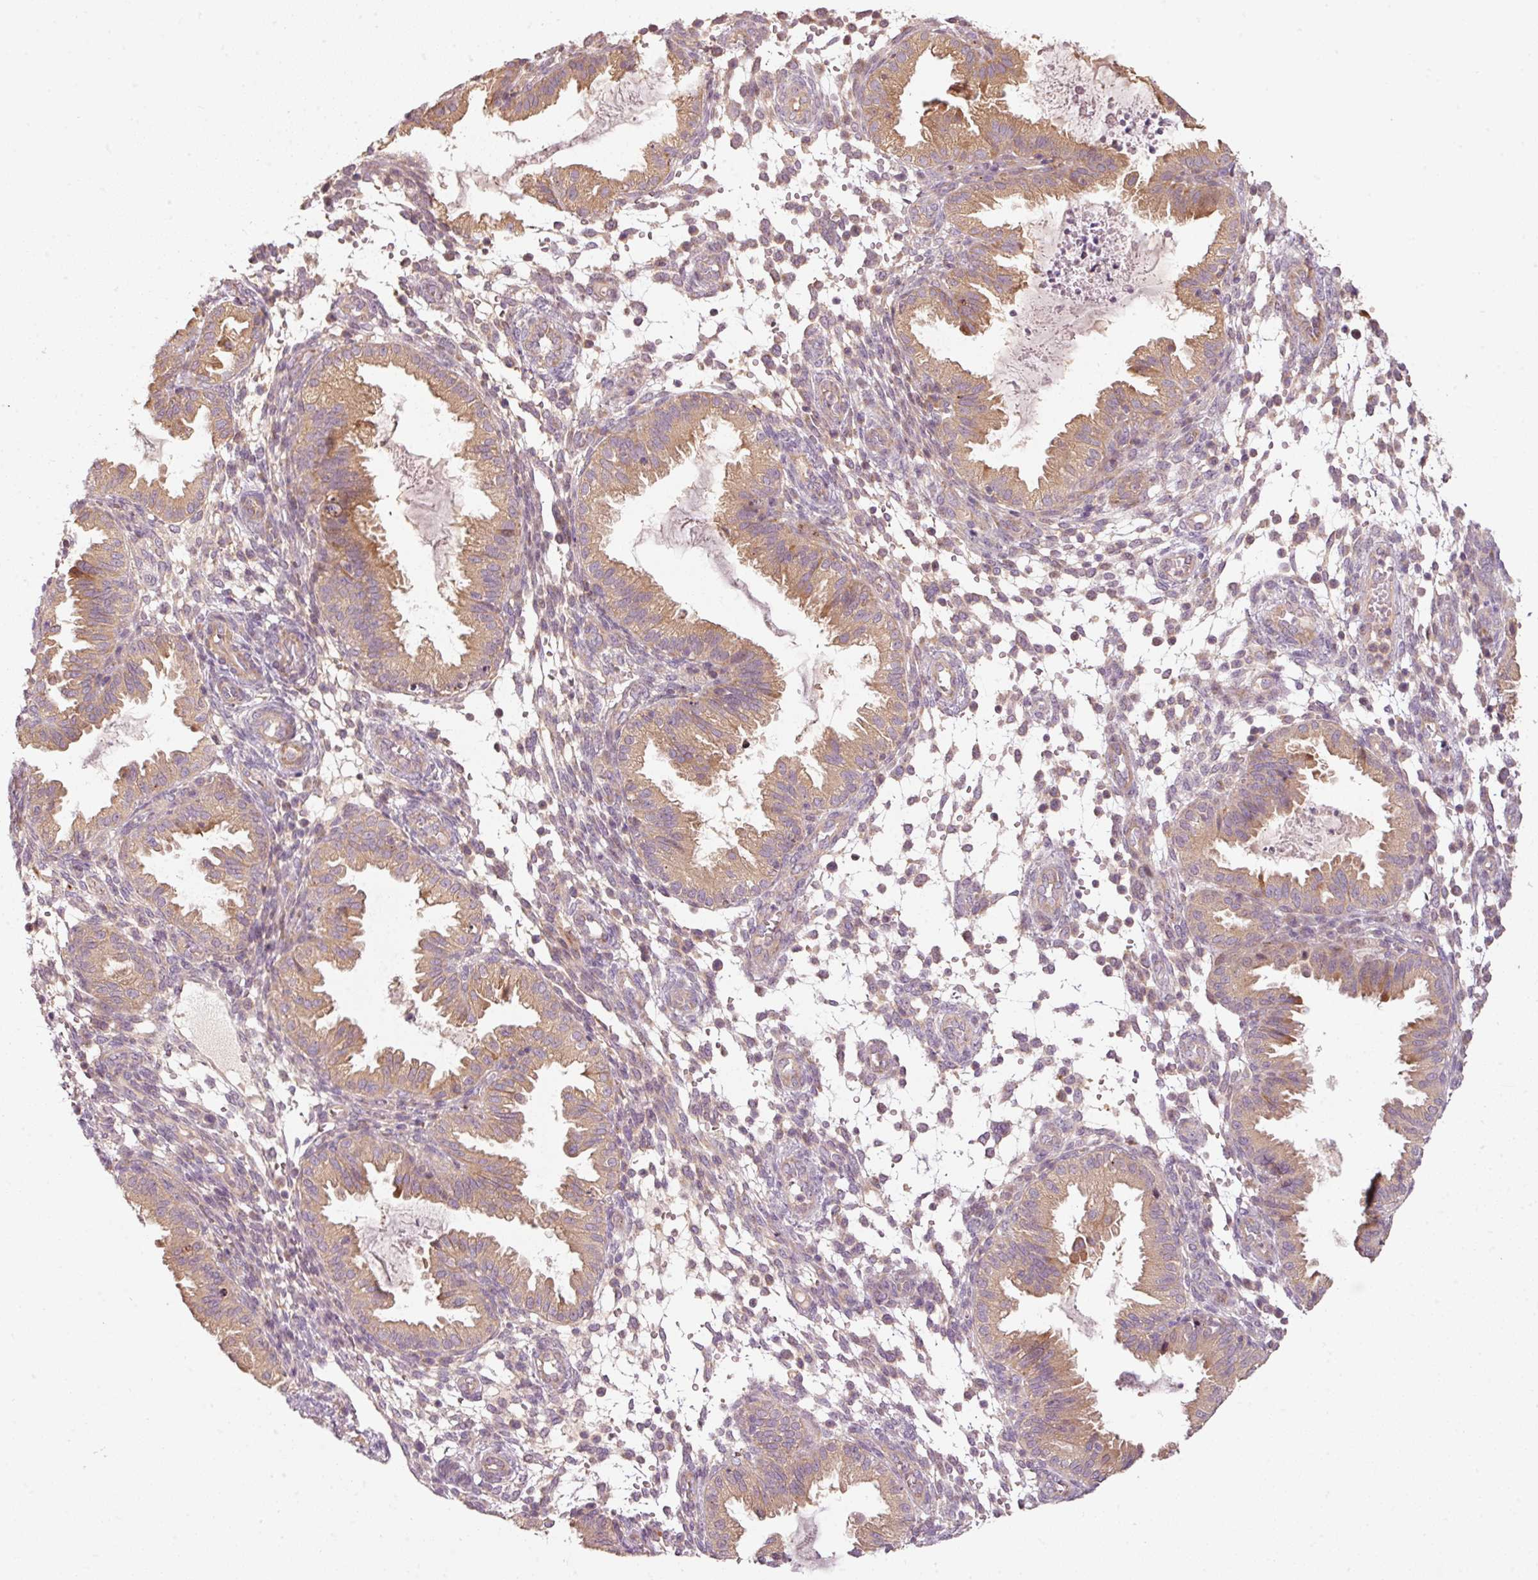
{"staining": {"intensity": "weak", "quantity": "25%-75%", "location": "cytoplasmic/membranous"}, "tissue": "endometrium", "cell_type": "Cells in endometrial stroma", "image_type": "normal", "snomed": [{"axis": "morphology", "description": "Normal tissue, NOS"}, {"axis": "topography", "description": "Endometrium"}], "caption": "Endometrium was stained to show a protein in brown. There is low levels of weak cytoplasmic/membranous positivity in about 25%-75% of cells in endometrial stroma. Immunohistochemistry (ihc) stains the protein of interest in brown and the nuclei are stained blue.", "gene": "MAP10", "patient": {"sex": "female", "age": 33}}